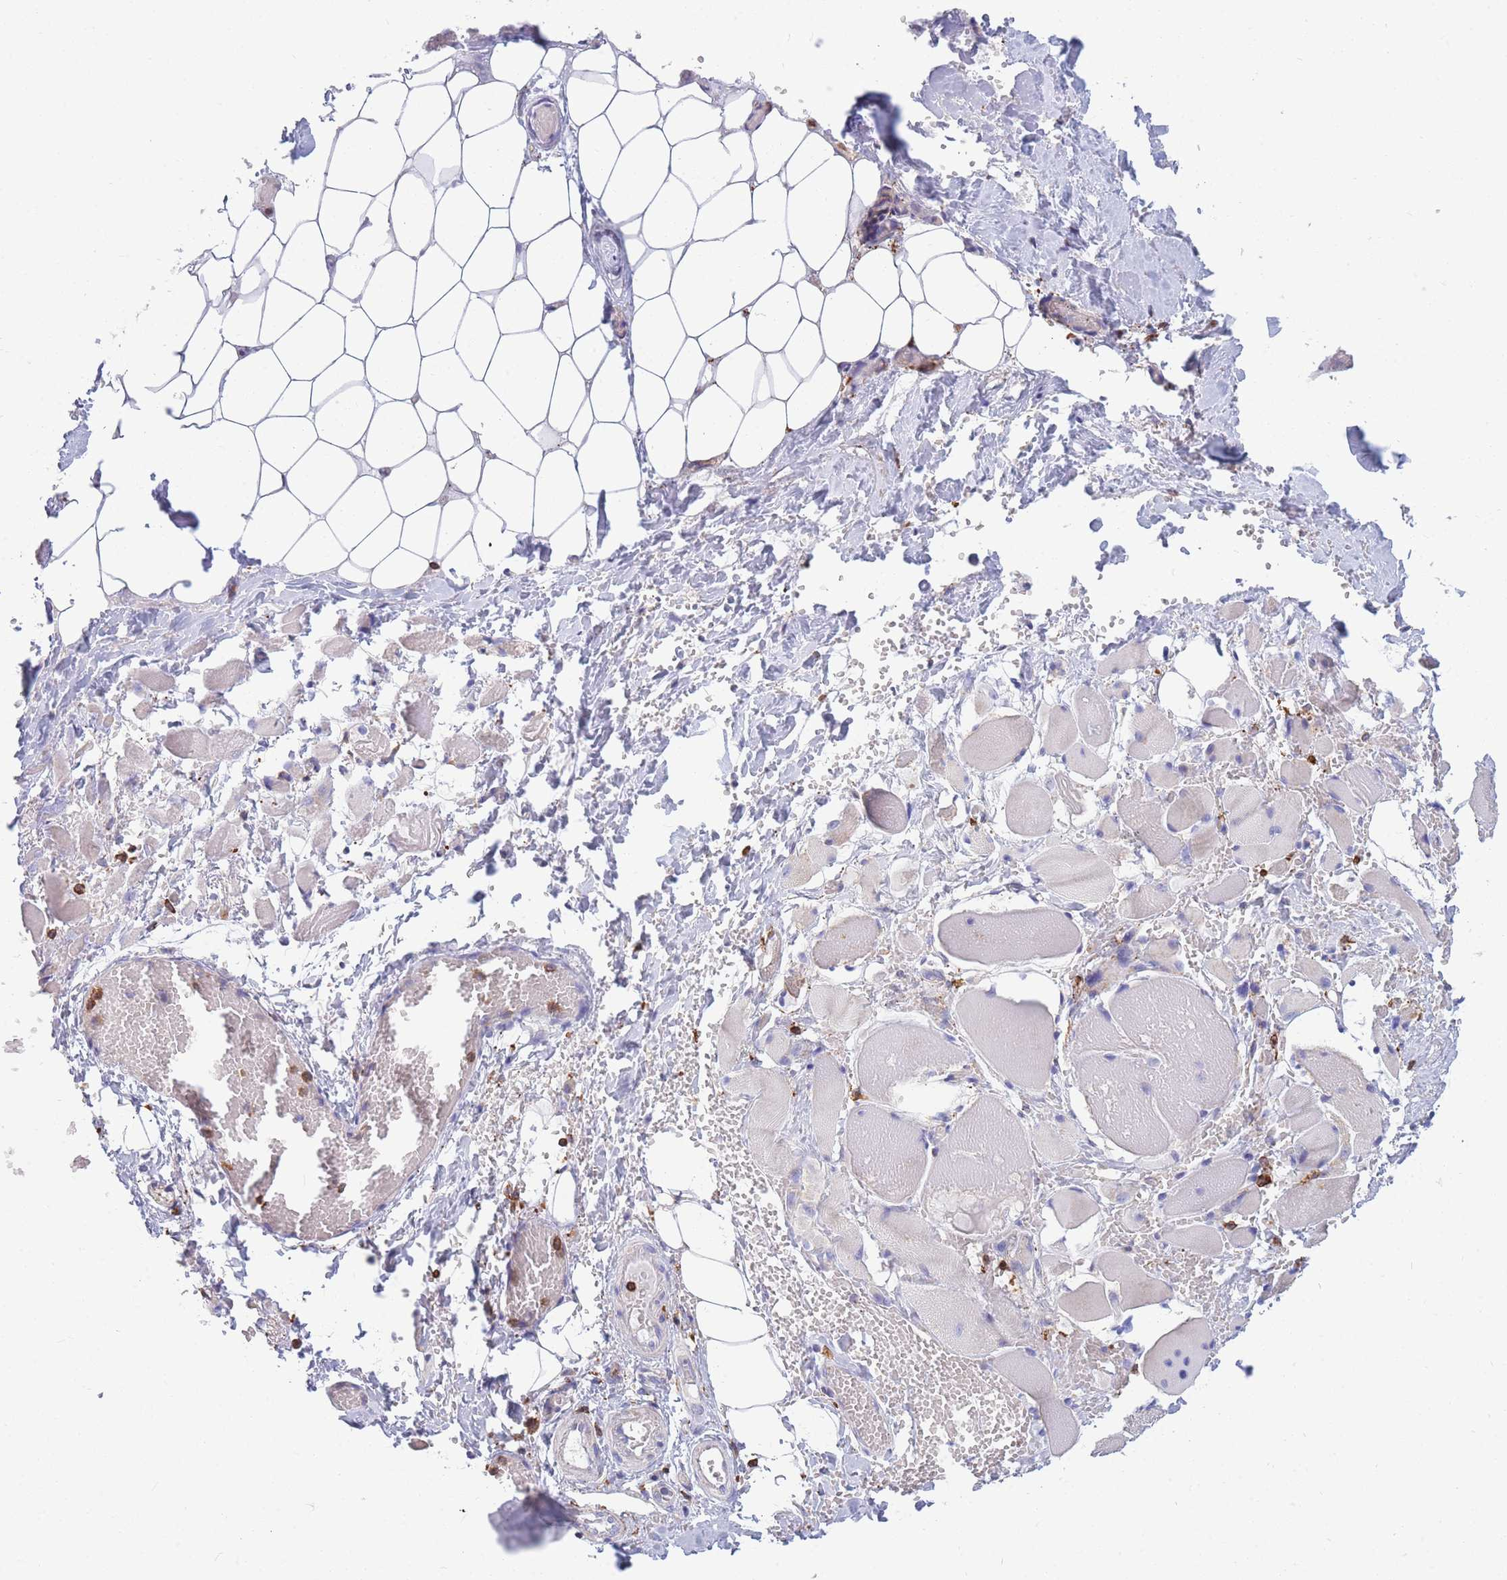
{"staining": {"intensity": "negative", "quantity": "none", "location": "none"}, "tissue": "skeletal muscle", "cell_type": "Myocytes", "image_type": "normal", "snomed": [{"axis": "morphology", "description": "Normal tissue, NOS"}, {"axis": "morphology", "description": "Basal cell carcinoma"}, {"axis": "topography", "description": "Skeletal muscle"}], "caption": "The micrograph exhibits no significant expression in myocytes of skeletal muscle. Nuclei are stained in blue.", "gene": "MRPL54", "patient": {"sex": "female", "age": 64}}